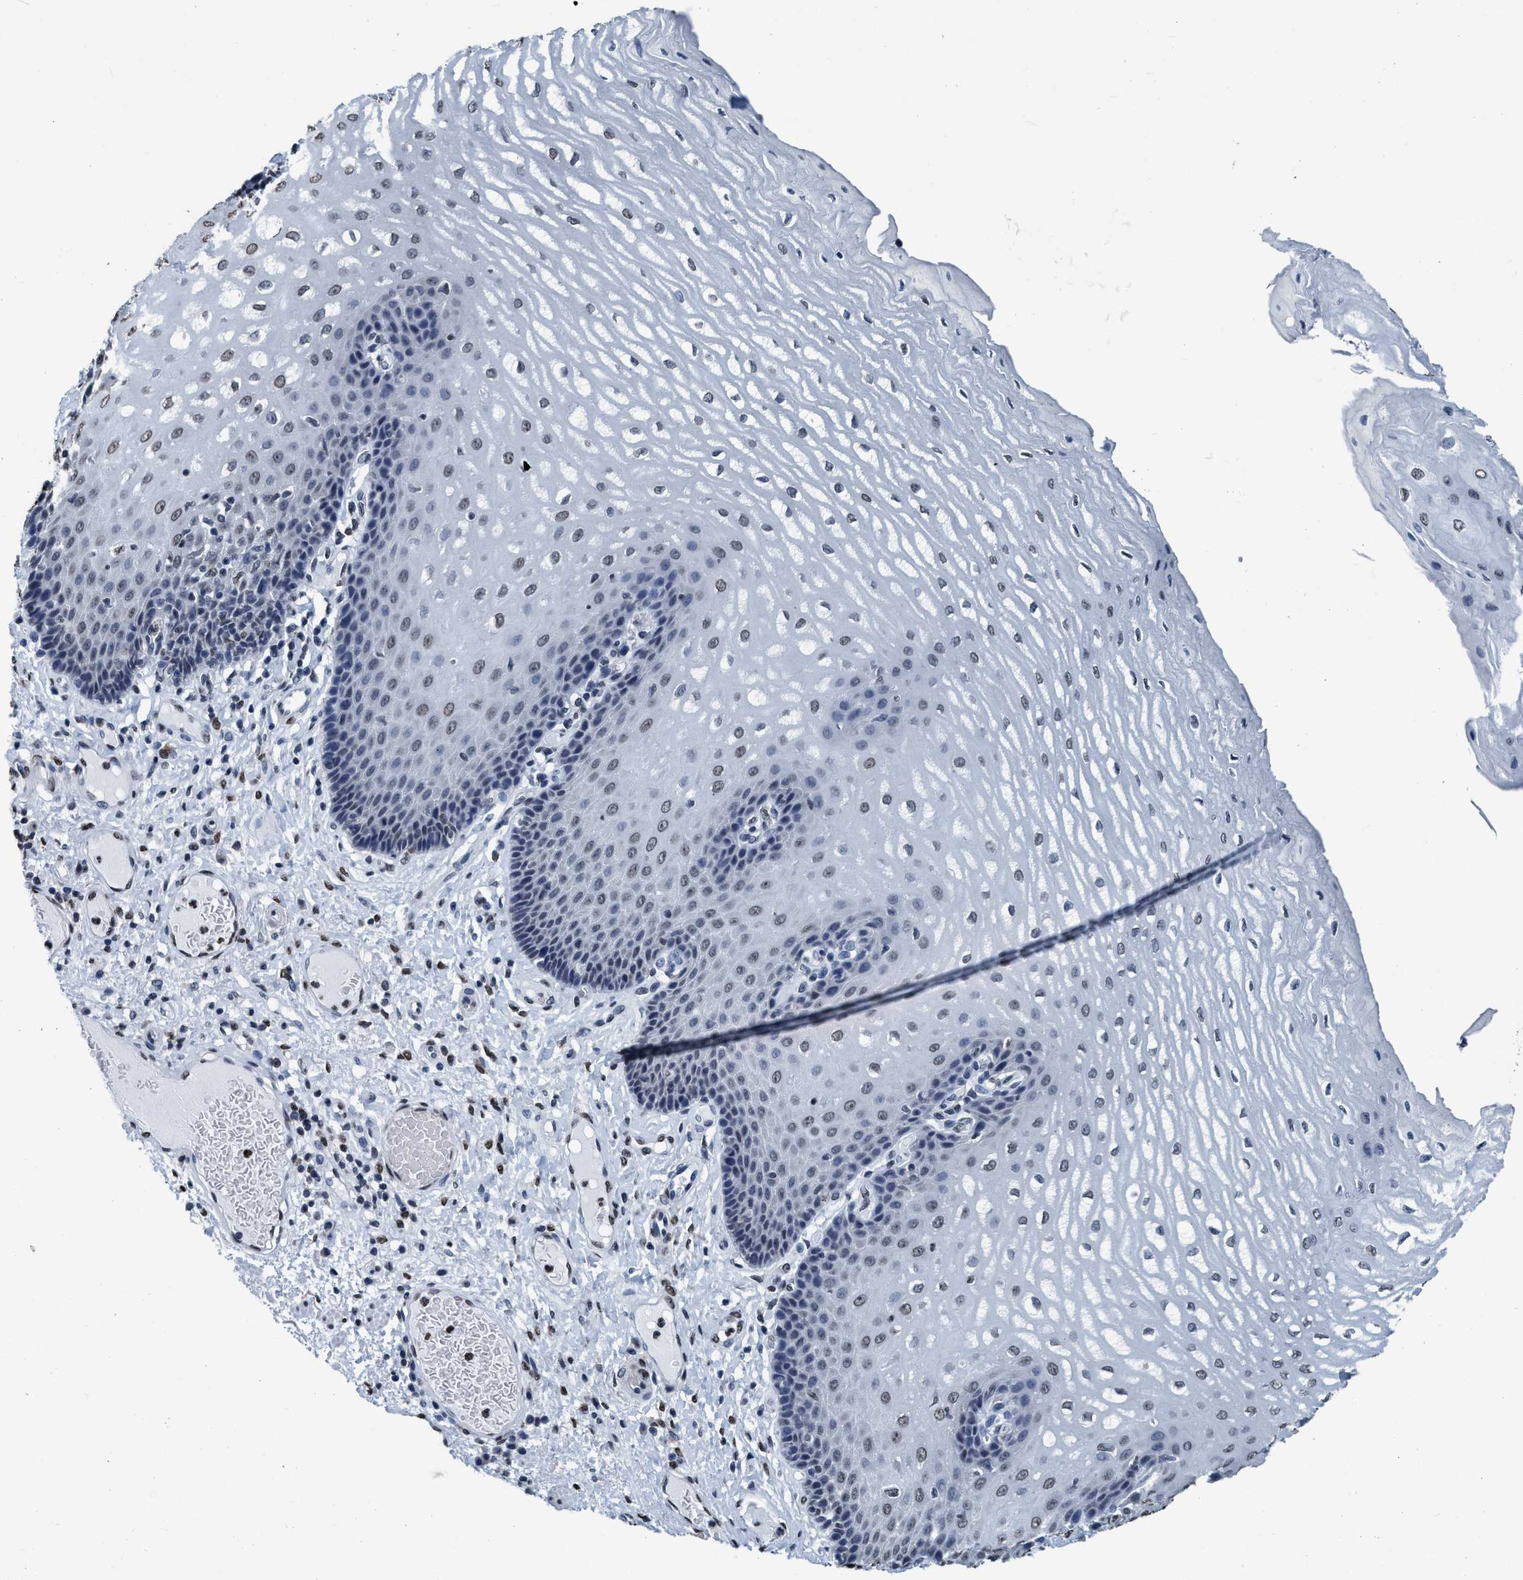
{"staining": {"intensity": "weak", "quantity": "<25%", "location": "nuclear"}, "tissue": "esophagus", "cell_type": "Squamous epithelial cells", "image_type": "normal", "snomed": [{"axis": "morphology", "description": "Normal tissue, NOS"}, {"axis": "topography", "description": "Esophagus"}], "caption": "Immunohistochemistry (IHC) micrograph of normal esophagus stained for a protein (brown), which demonstrates no expression in squamous epithelial cells.", "gene": "CCNE2", "patient": {"sex": "male", "age": 54}}